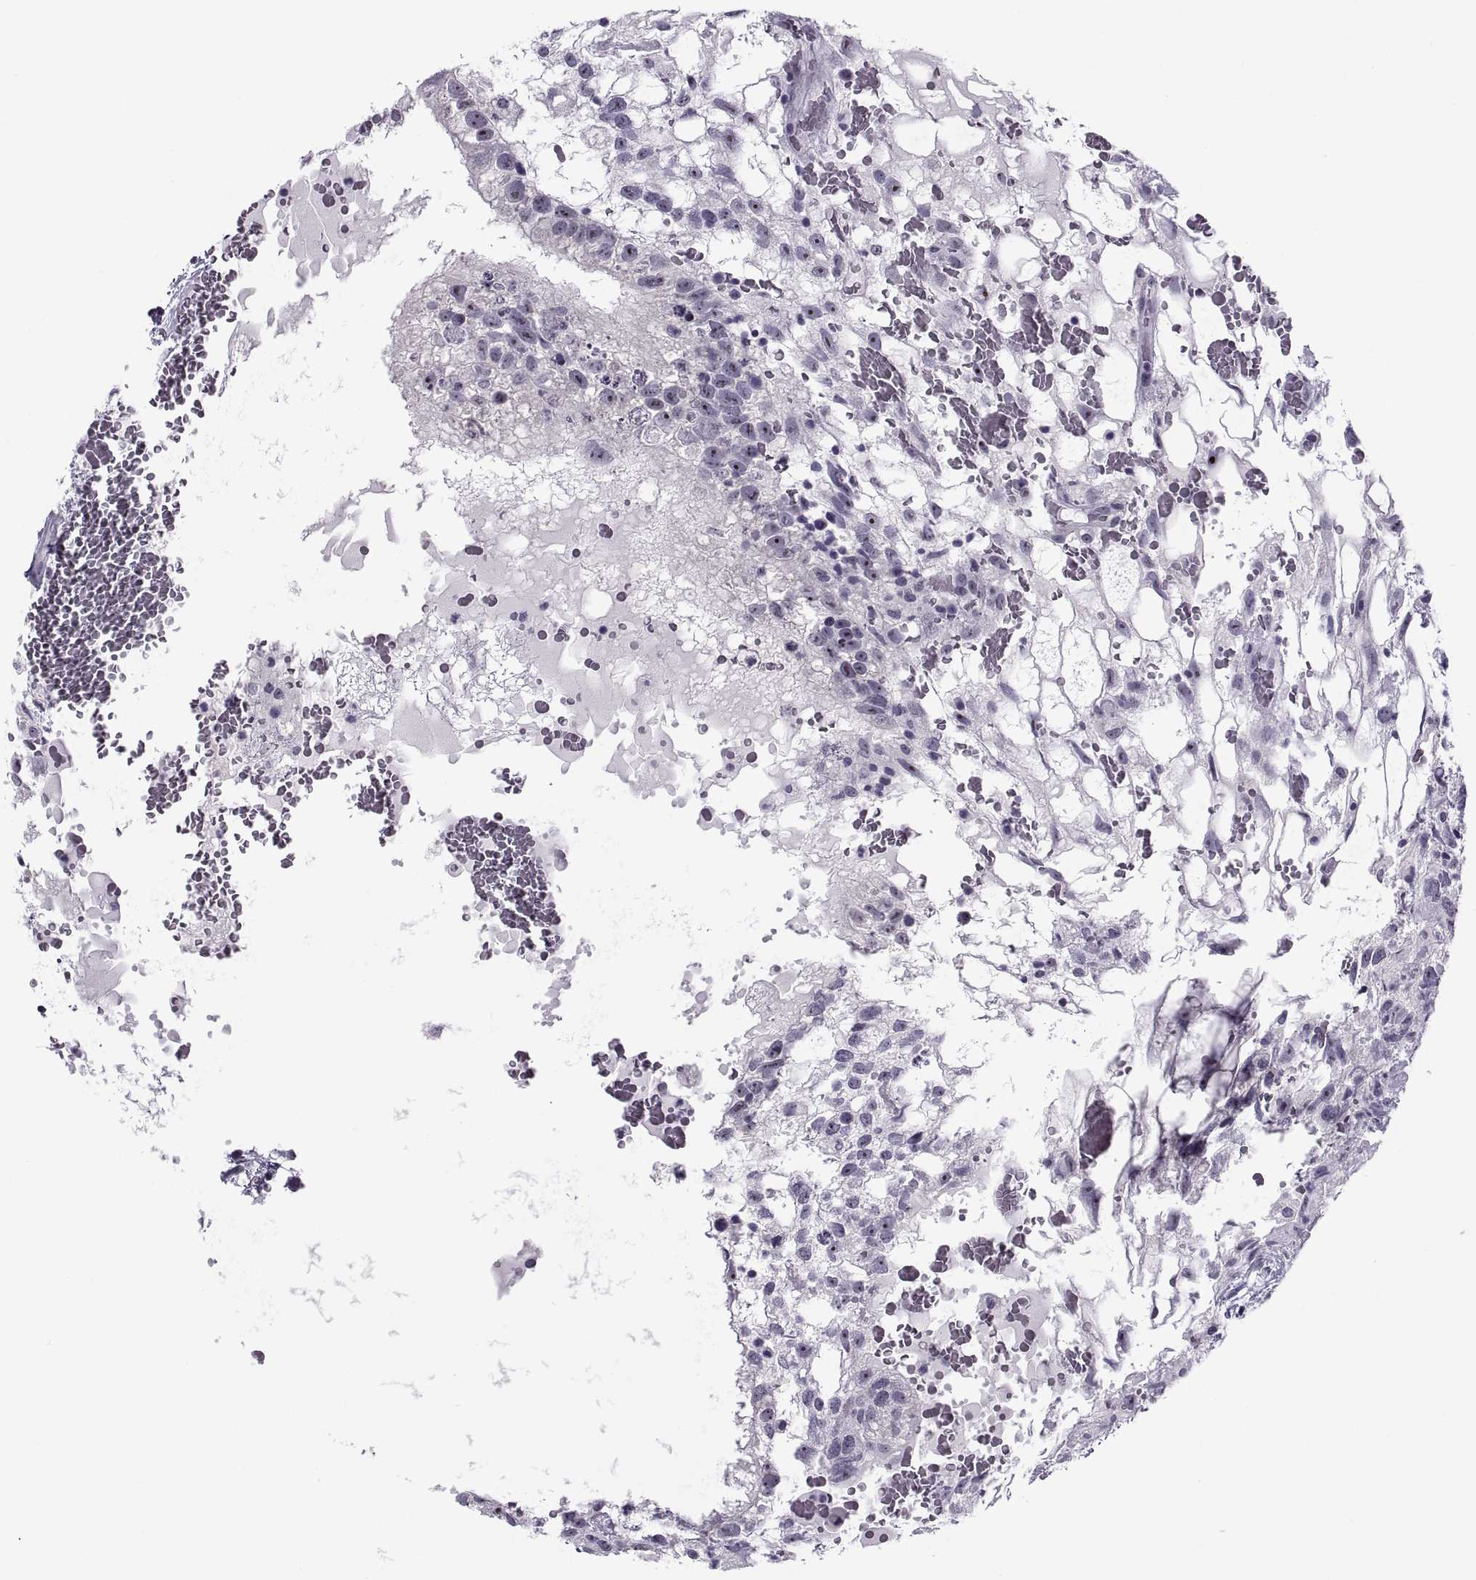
{"staining": {"intensity": "negative", "quantity": "none", "location": "none"}, "tissue": "testis cancer", "cell_type": "Tumor cells", "image_type": "cancer", "snomed": [{"axis": "morphology", "description": "Normal tissue, NOS"}, {"axis": "morphology", "description": "Carcinoma, Embryonal, NOS"}, {"axis": "topography", "description": "Testis"}], "caption": "The immunohistochemistry (IHC) micrograph has no significant expression in tumor cells of testis embryonal carcinoma tissue.", "gene": "TBC1D3G", "patient": {"sex": "male", "age": 32}}